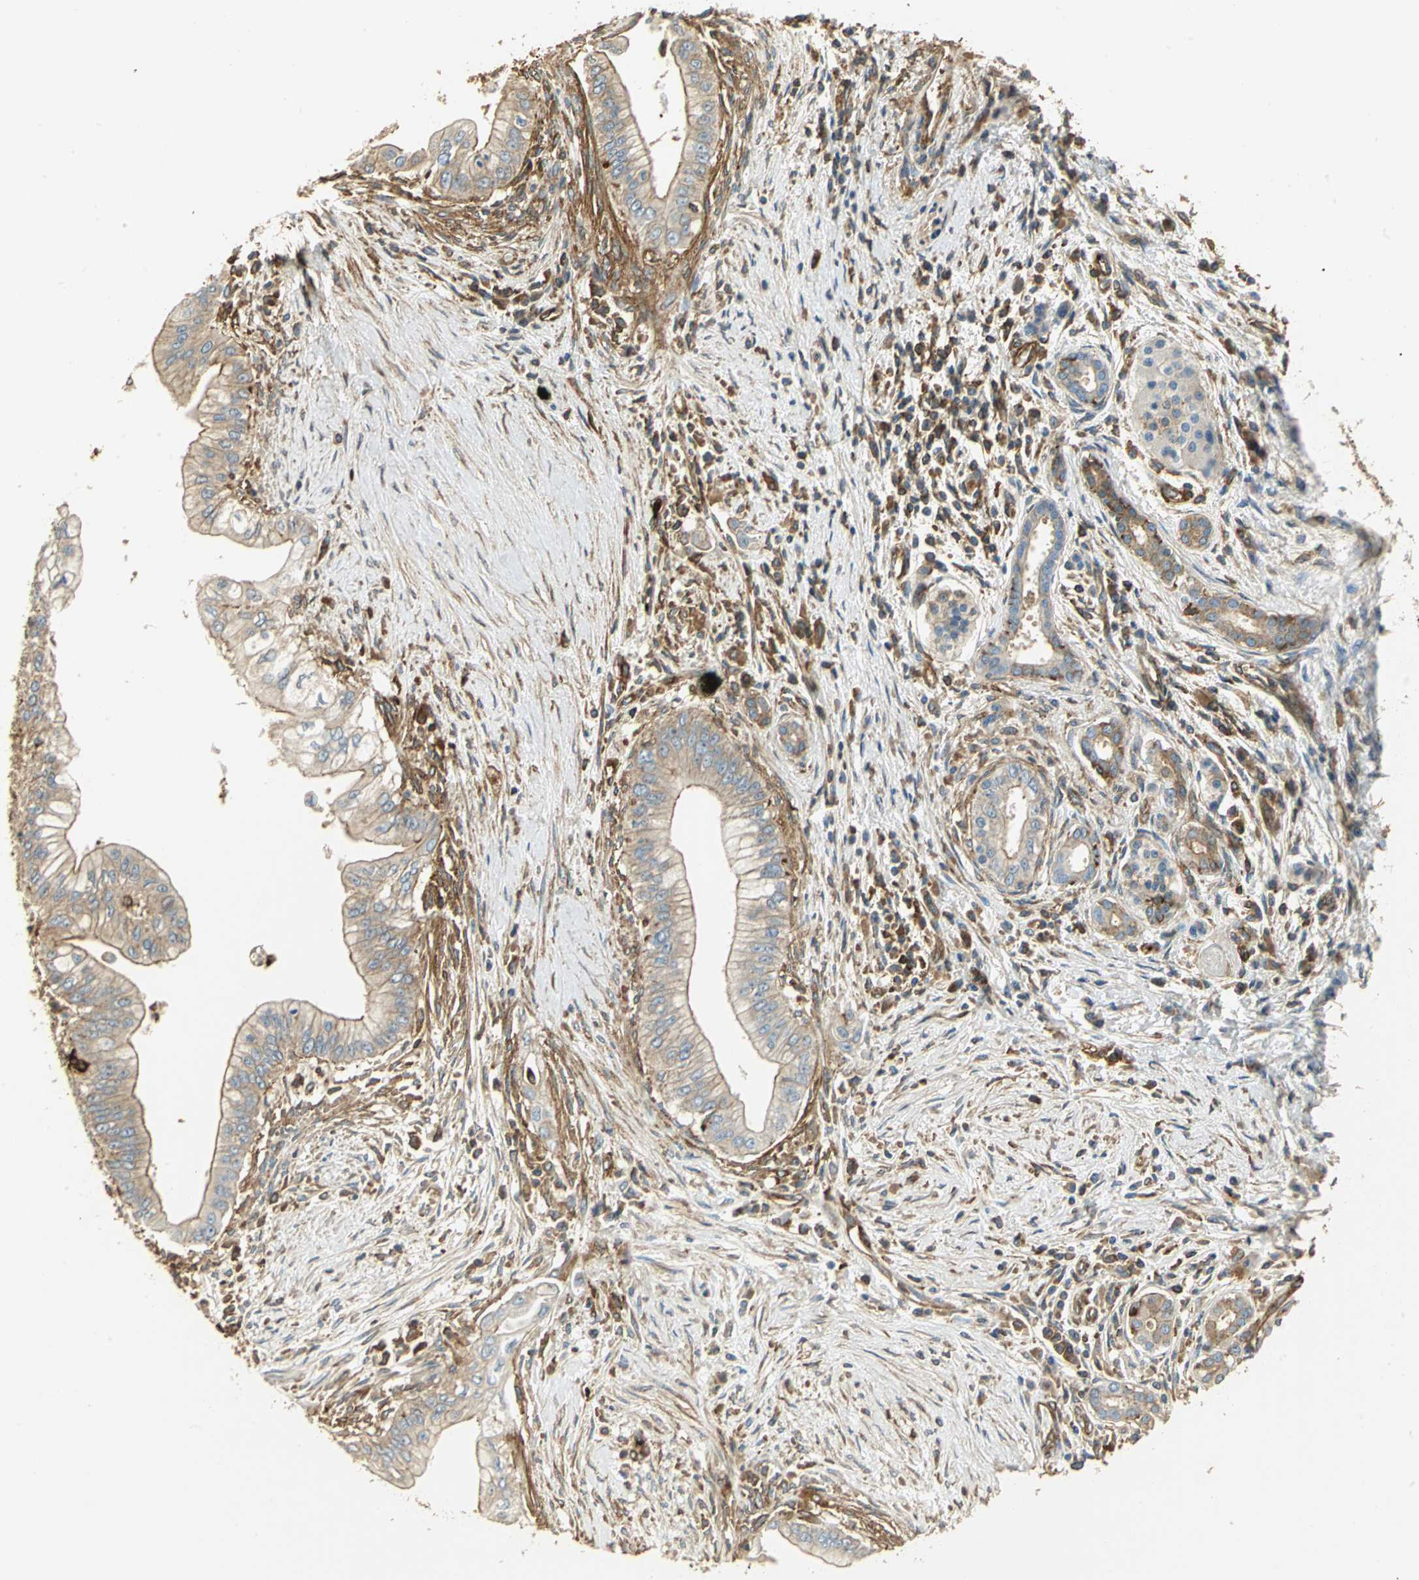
{"staining": {"intensity": "weak", "quantity": "25%-75%", "location": "cytoplasmic/membranous"}, "tissue": "pancreatic cancer", "cell_type": "Tumor cells", "image_type": "cancer", "snomed": [{"axis": "morphology", "description": "Adenocarcinoma, NOS"}, {"axis": "topography", "description": "Pancreas"}], "caption": "DAB immunohistochemical staining of pancreatic adenocarcinoma displays weak cytoplasmic/membranous protein positivity in about 25%-75% of tumor cells. The protein of interest is stained brown, and the nuclei are stained in blue (DAB IHC with brightfield microscopy, high magnification).", "gene": "TLN1", "patient": {"sex": "male", "age": 59}}